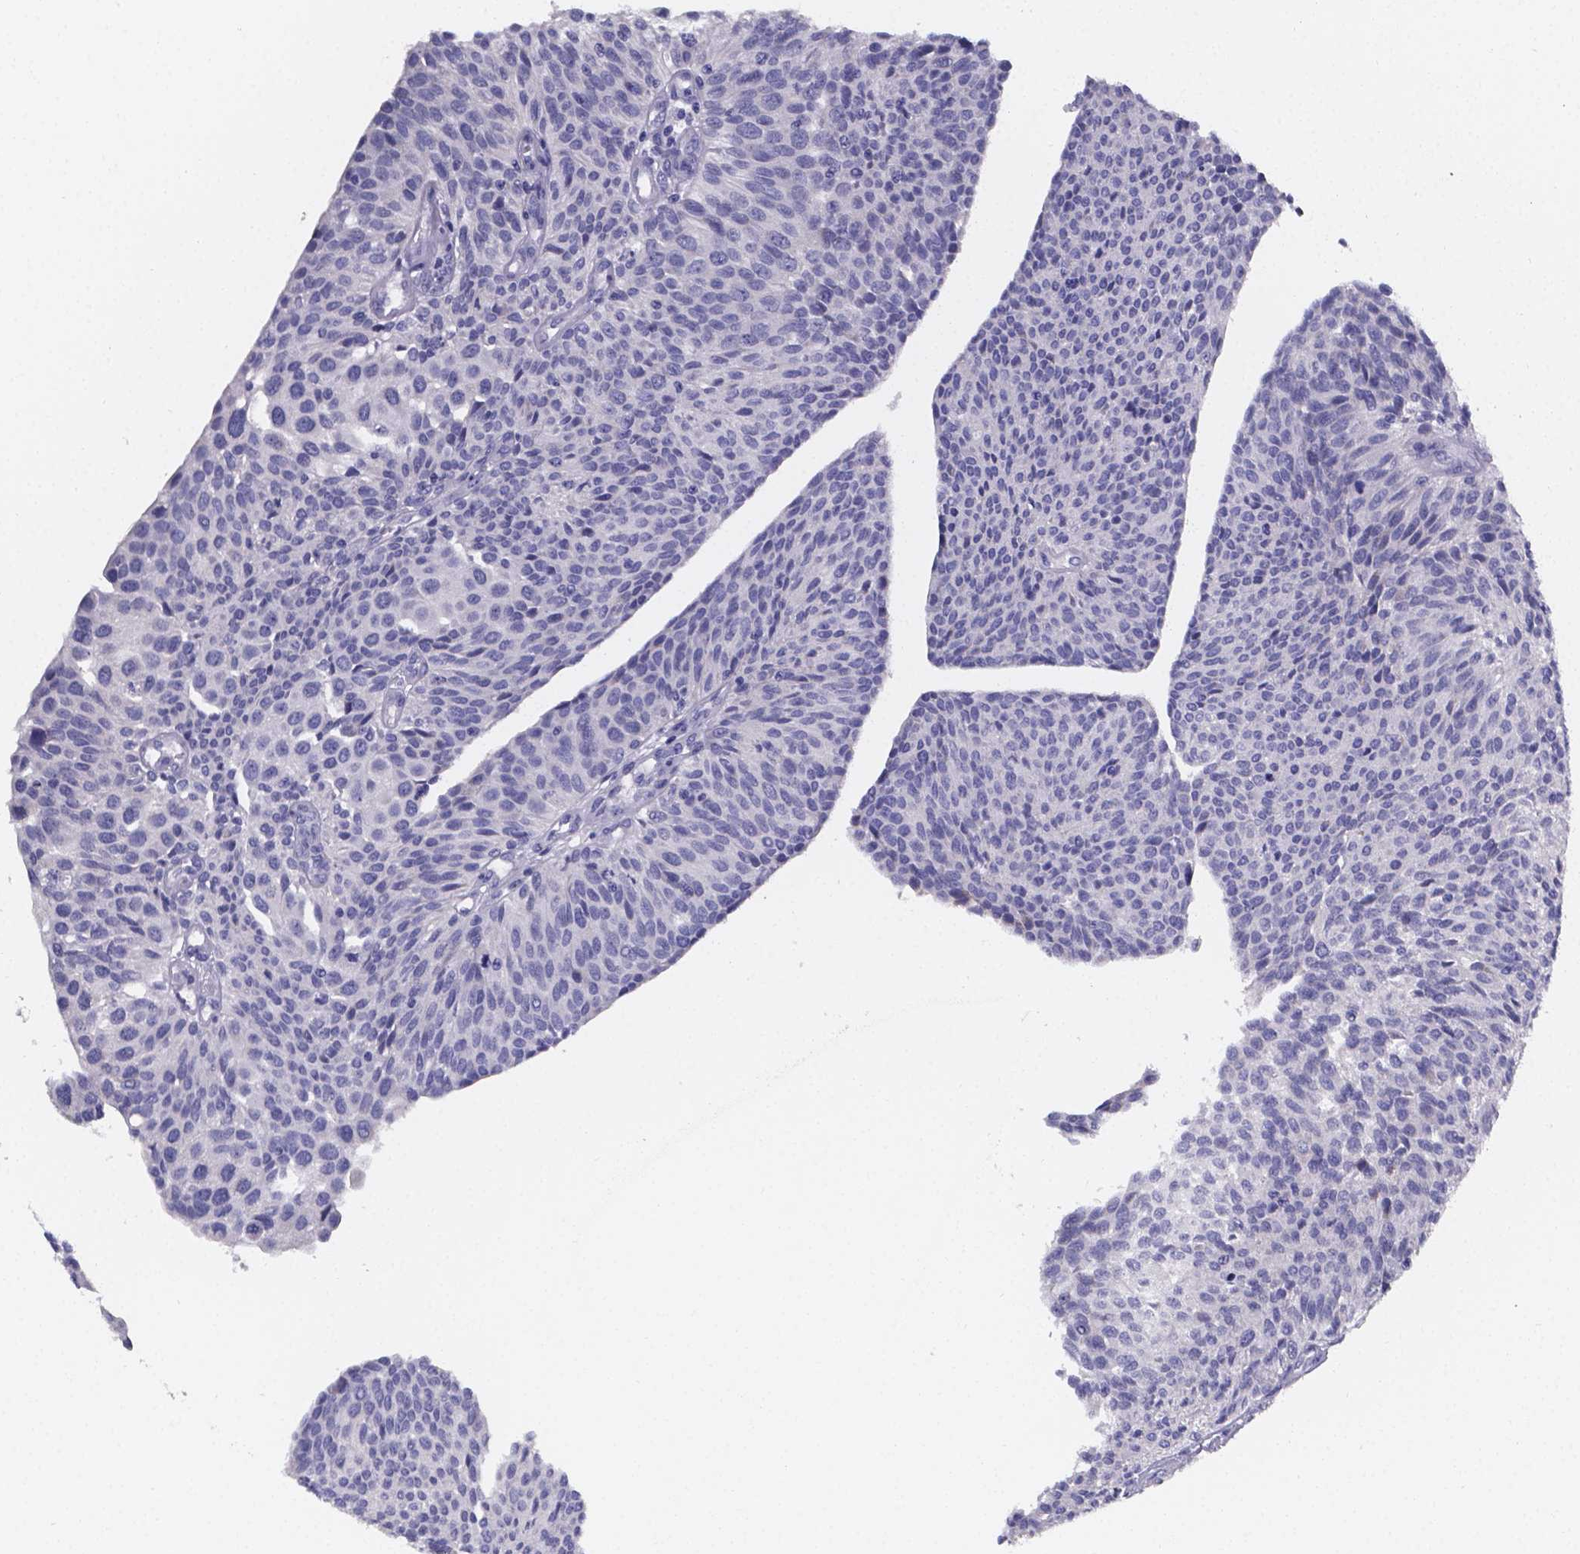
{"staining": {"intensity": "negative", "quantity": "none", "location": "none"}, "tissue": "urothelial cancer", "cell_type": "Tumor cells", "image_type": "cancer", "snomed": [{"axis": "morphology", "description": "Urothelial carcinoma, NOS"}, {"axis": "topography", "description": "Urinary bladder"}], "caption": "A micrograph of urothelial cancer stained for a protein reveals no brown staining in tumor cells. (DAB (3,3'-diaminobenzidine) IHC with hematoxylin counter stain).", "gene": "PAH", "patient": {"sex": "male", "age": 55}}